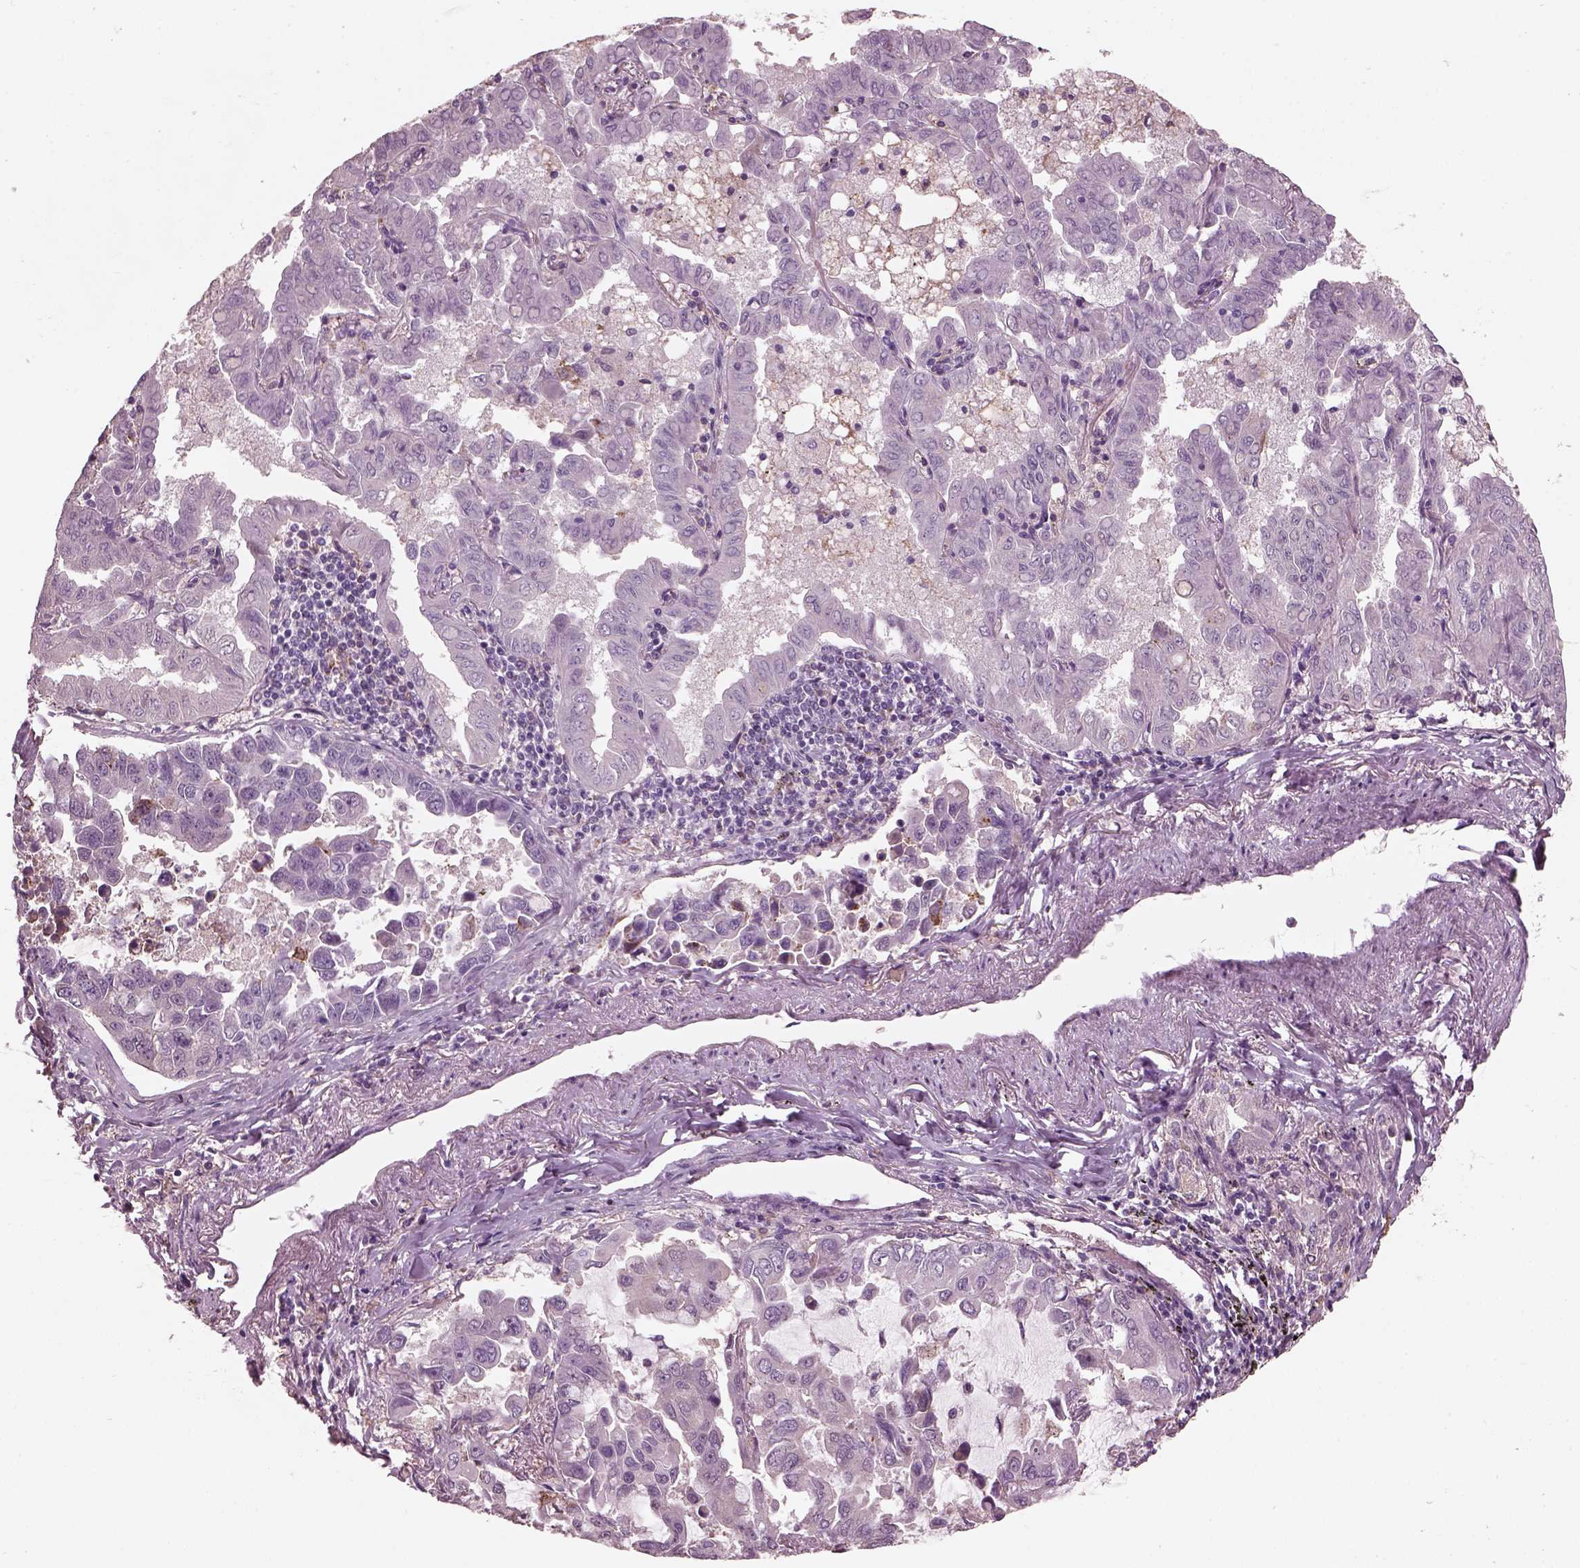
{"staining": {"intensity": "negative", "quantity": "none", "location": "none"}, "tissue": "lung cancer", "cell_type": "Tumor cells", "image_type": "cancer", "snomed": [{"axis": "morphology", "description": "Adenocarcinoma, NOS"}, {"axis": "topography", "description": "Lung"}], "caption": "Protein analysis of lung cancer (adenocarcinoma) exhibits no significant staining in tumor cells. Nuclei are stained in blue.", "gene": "SRI", "patient": {"sex": "male", "age": 64}}